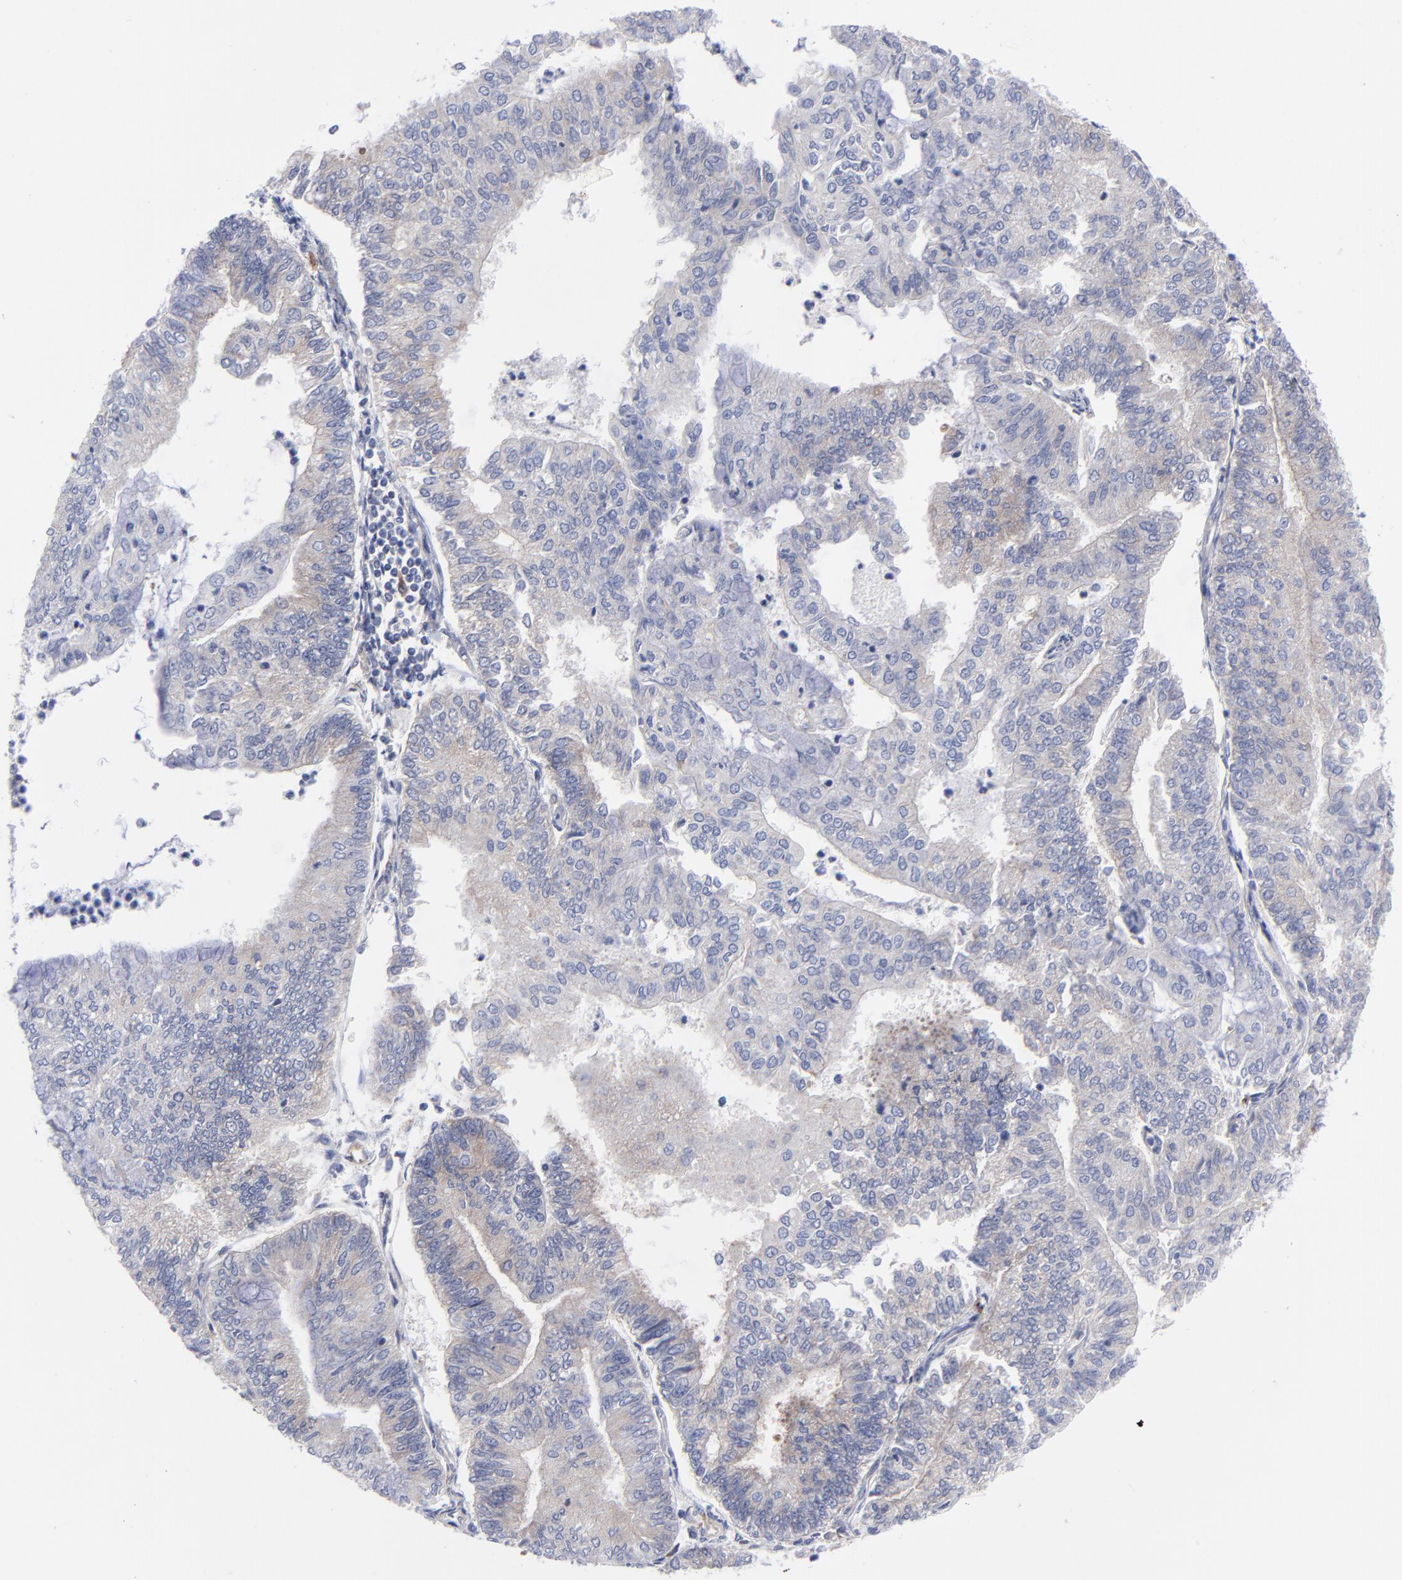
{"staining": {"intensity": "weak", "quantity": "<25%", "location": "cytoplasmic/membranous"}, "tissue": "endometrial cancer", "cell_type": "Tumor cells", "image_type": "cancer", "snomed": [{"axis": "morphology", "description": "Adenocarcinoma, NOS"}, {"axis": "topography", "description": "Endometrium"}], "caption": "Tumor cells are negative for brown protein staining in endometrial cancer.", "gene": "NFKBIA", "patient": {"sex": "female", "age": 59}}